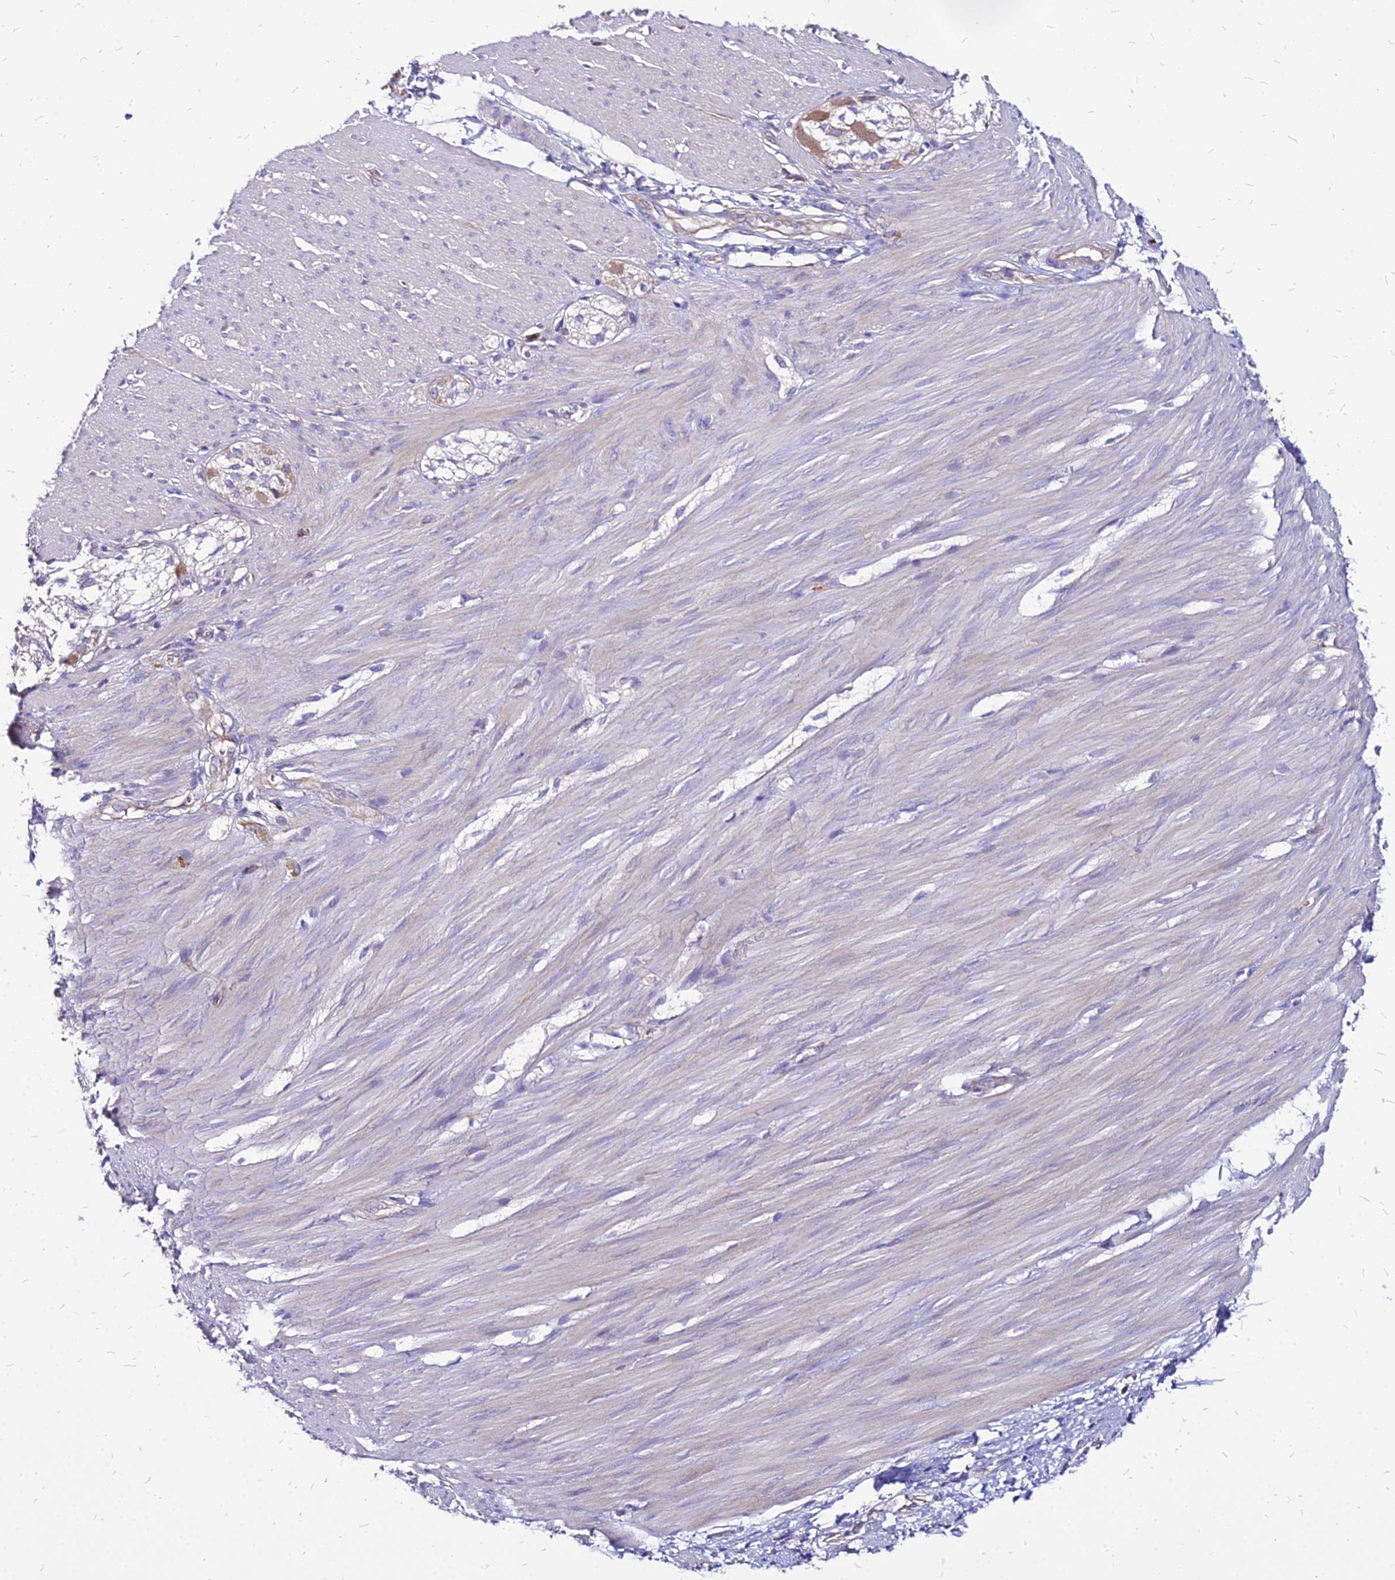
{"staining": {"intensity": "negative", "quantity": "none", "location": "none"}, "tissue": "smooth muscle", "cell_type": "Smooth muscle cells", "image_type": "normal", "snomed": [{"axis": "morphology", "description": "Normal tissue, NOS"}, {"axis": "morphology", "description": "Adenocarcinoma, NOS"}, {"axis": "topography", "description": "Colon"}, {"axis": "topography", "description": "Peripheral nerve tissue"}], "caption": "Histopathology image shows no protein positivity in smooth muscle cells of unremarkable smooth muscle. (DAB (3,3'-diaminobenzidine) immunohistochemistry (IHC) with hematoxylin counter stain).", "gene": "COMMD10", "patient": {"sex": "male", "age": 14}}